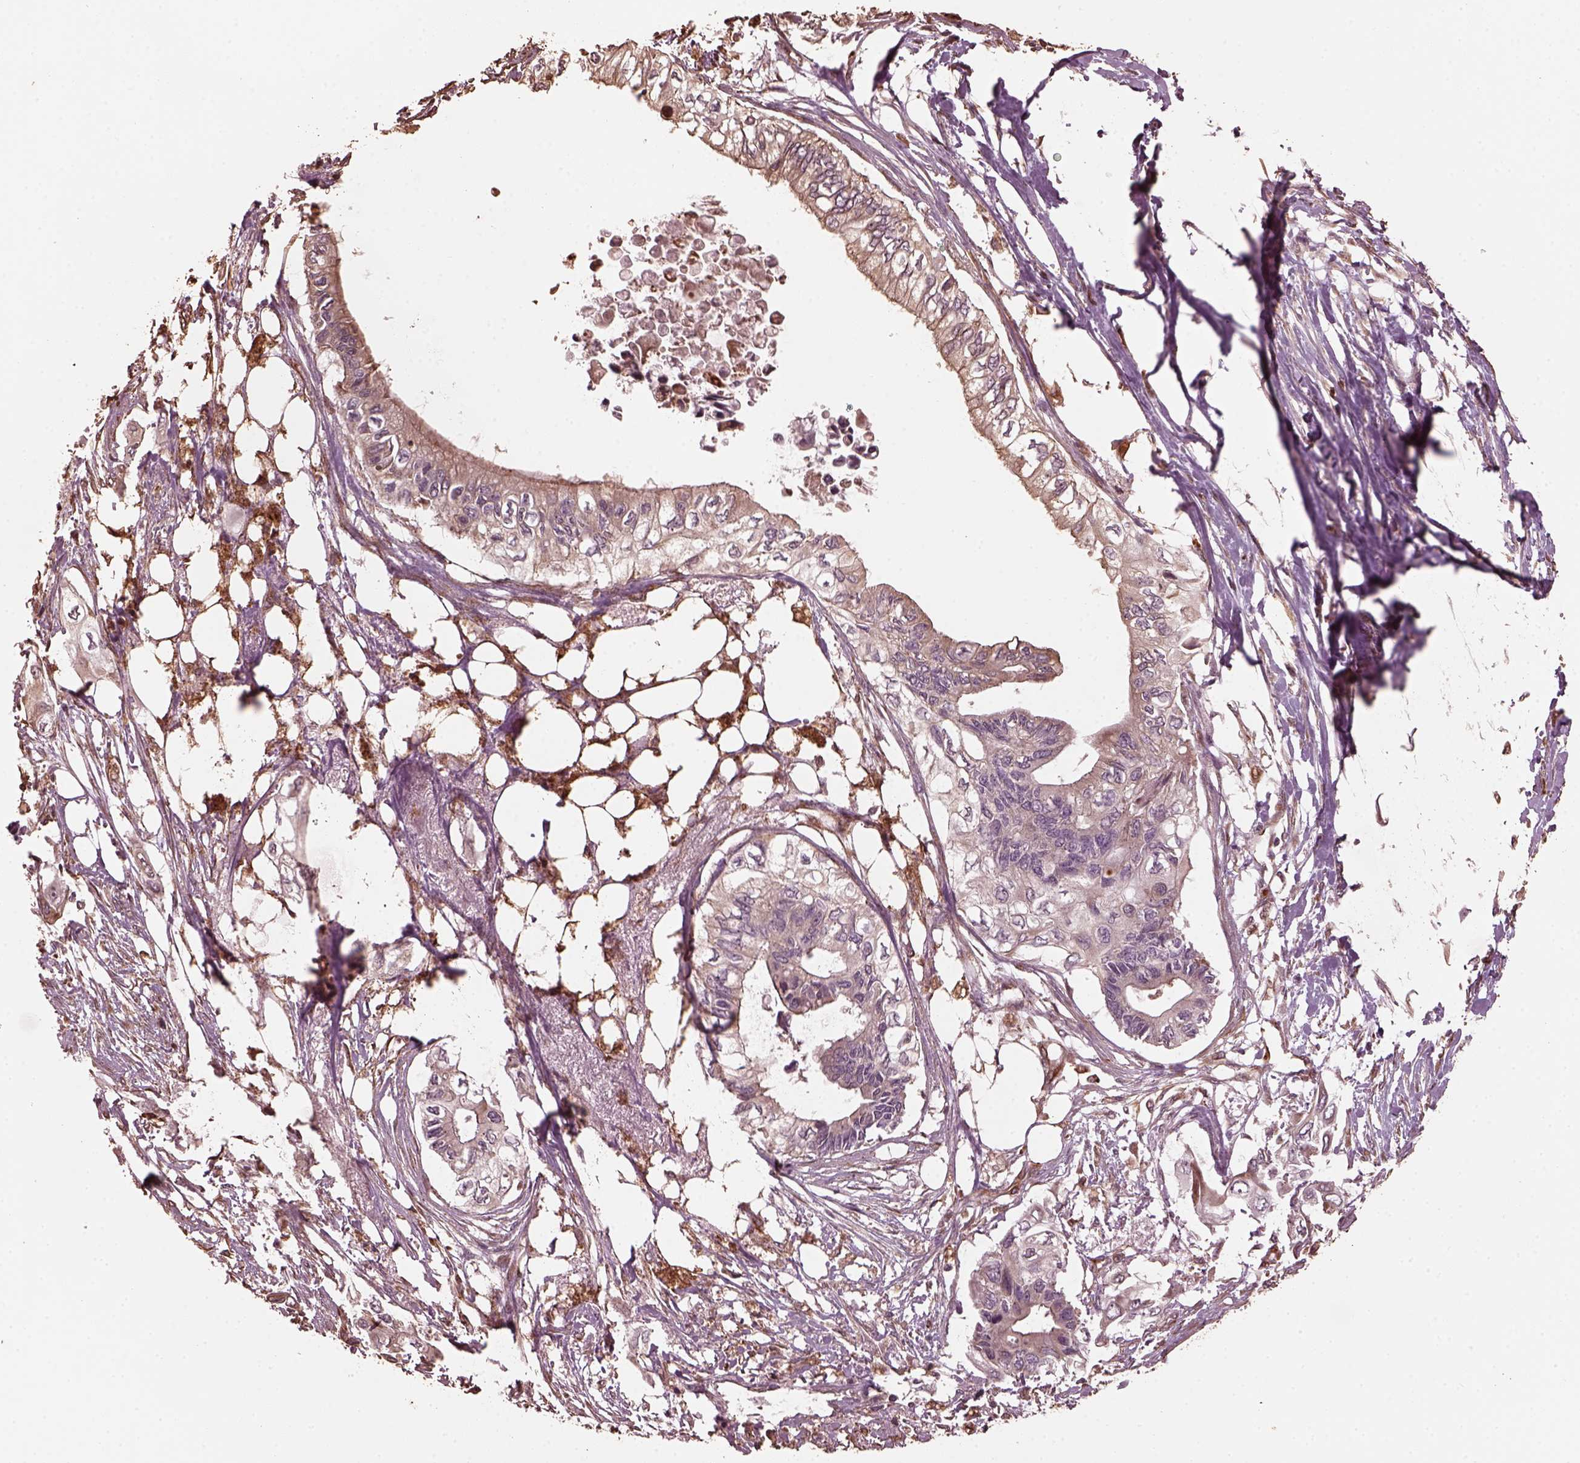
{"staining": {"intensity": "weak", "quantity": "25%-75%", "location": "cytoplasmic/membranous"}, "tissue": "pancreatic cancer", "cell_type": "Tumor cells", "image_type": "cancer", "snomed": [{"axis": "morphology", "description": "Adenocarcinoma, NOS"}, {"axis": "topography", "description": "Pancreas"}], "caption": "This is a histology image of IHC staining of pancreatic cancer, which shows weak staining in the cytoplasmic/membranous of tumor cells.", "gene": "GTPBP1", "patient": {"sex": "female", "age": 63}}